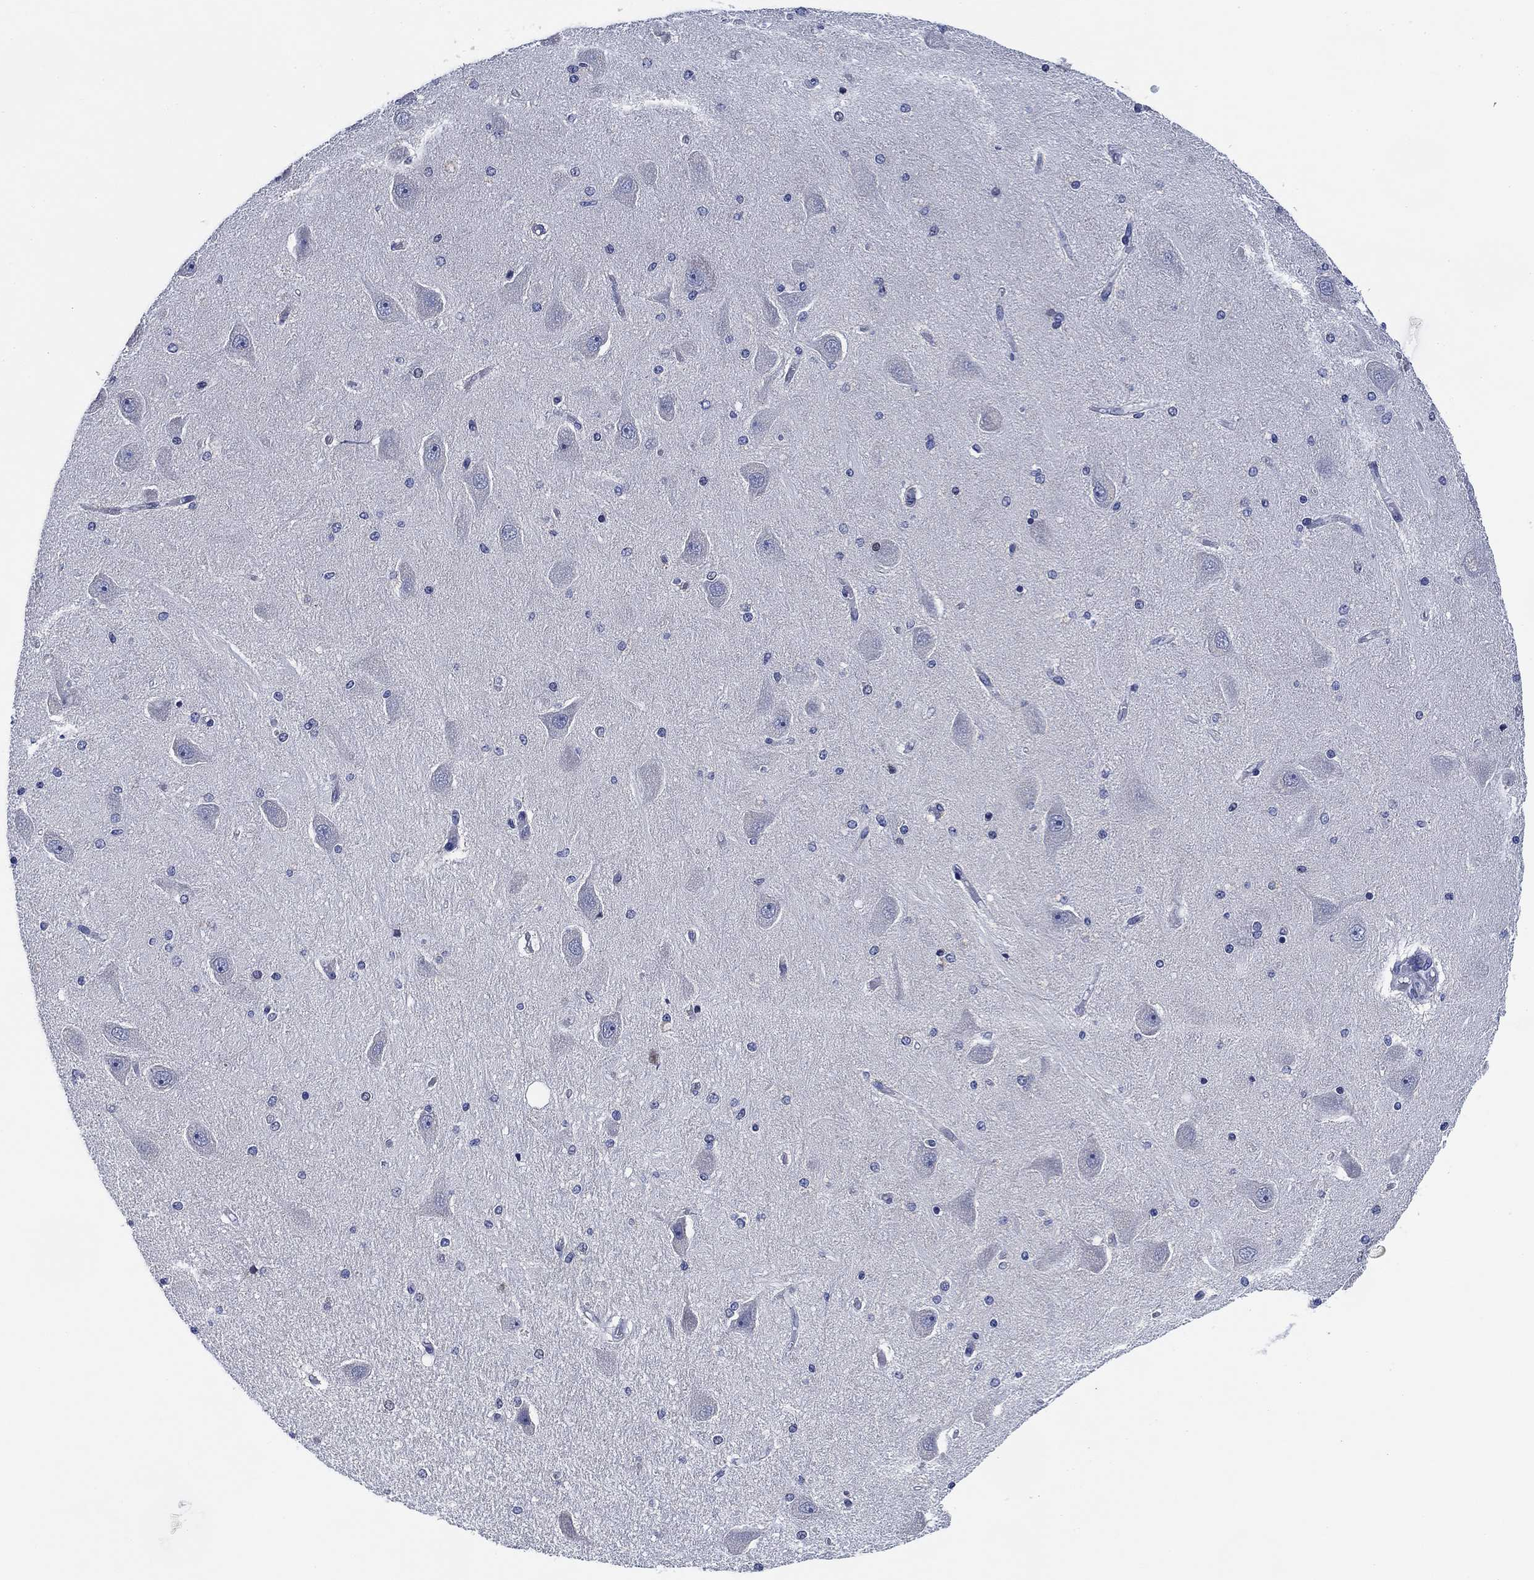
{"staining": {"intensity": "negative", "quantity": "none", "location": "none"}, "tissue": "hippocampus", "cell_type": "Glial cells", "image_type": "normal", "snomed": [{"axis": "morphology", "description": "Normal tissue, NOS"}, {"axis": "topography", "description": "Hippocampus"}], "caption": "Immunohistochemical staining of benign hippocampus shows no significant staining in glial cells. (DAB IHC visualized using brightfield microscopy, high magnification).", "gene": "DAZL", "patient": {"sex": "female", "age": 54}}